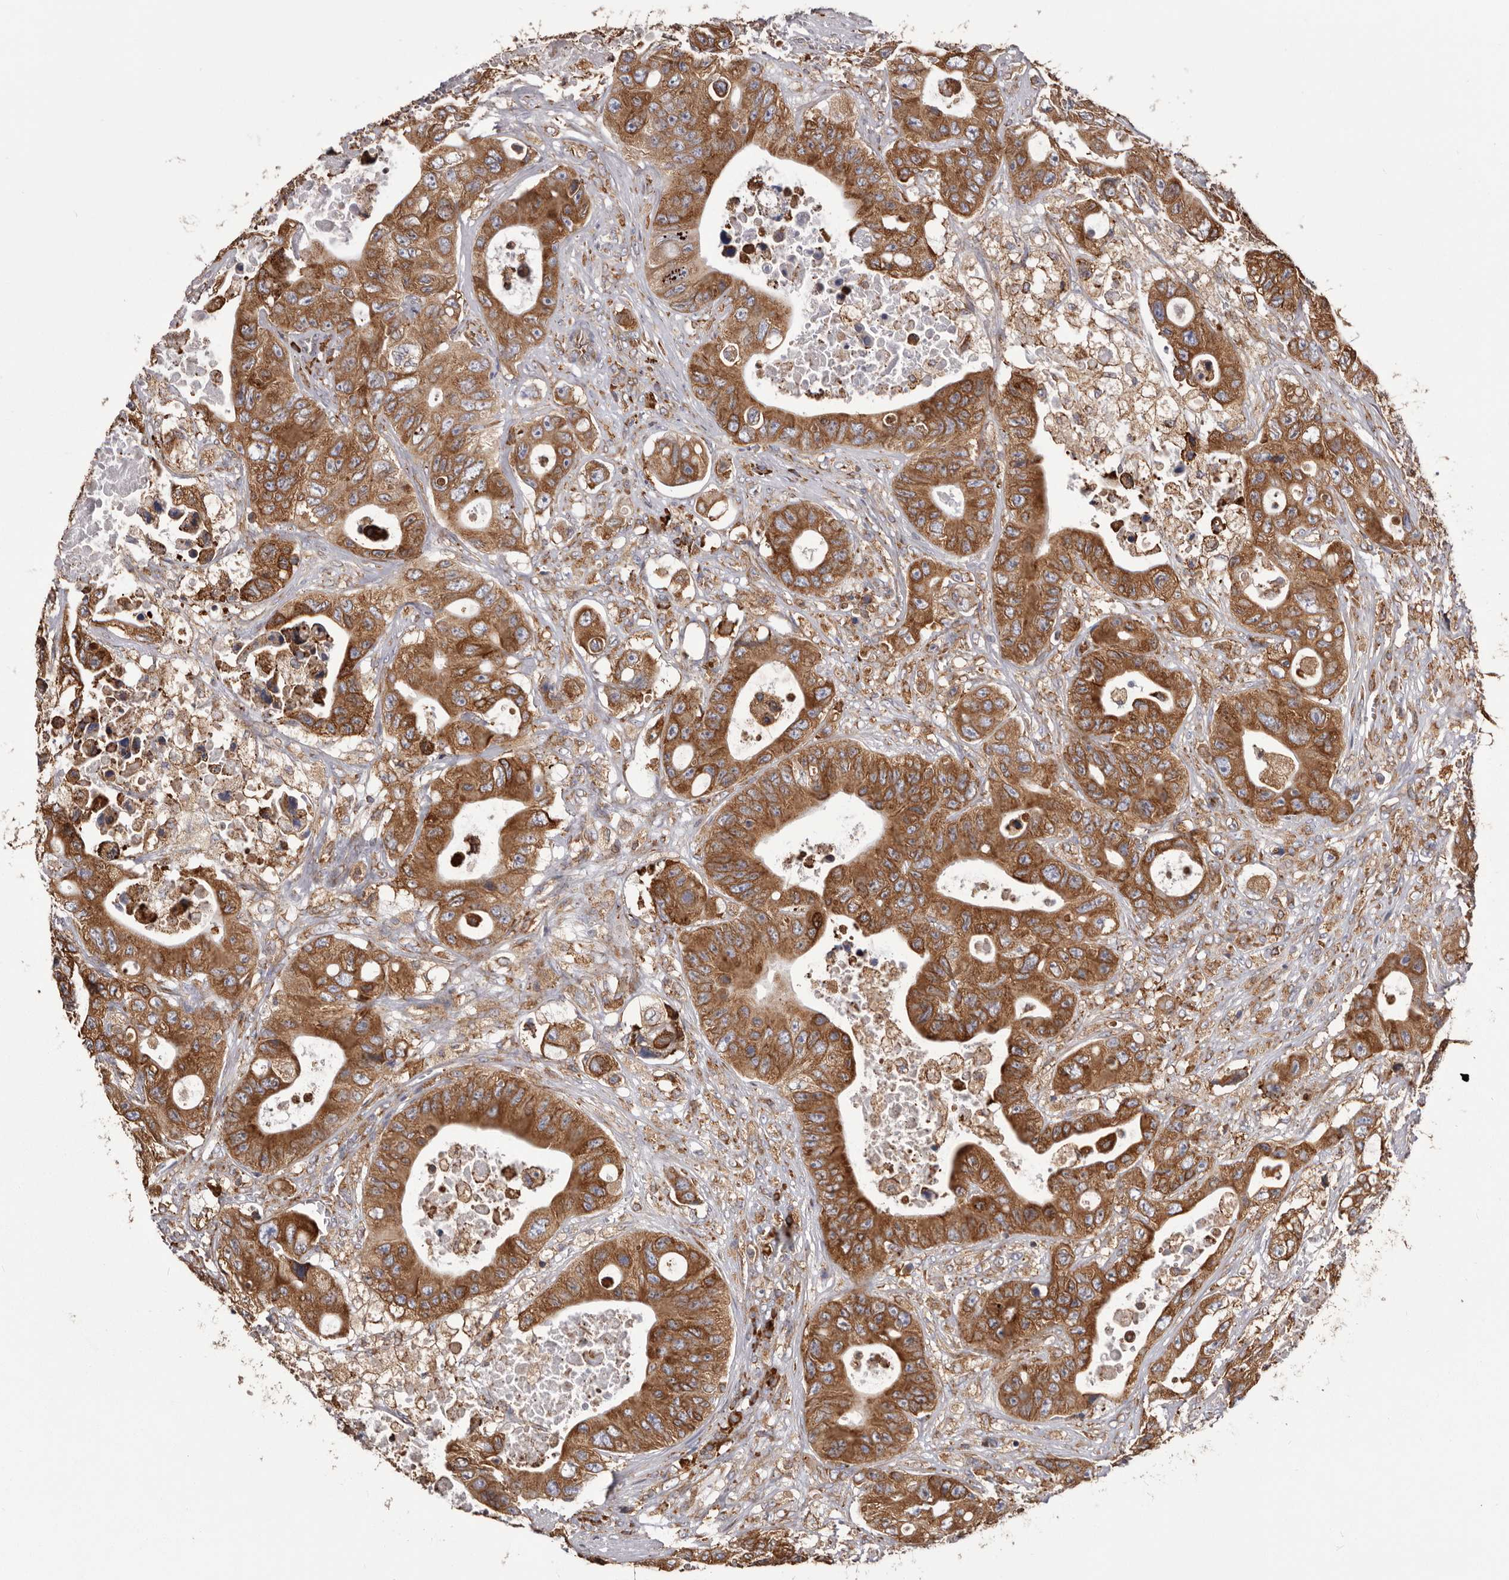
{"staining": {"intensity": "moderate", "quantity": ">75%", "location": "cytoplasmic/membranous"}, "tissue": "colorectal cancer", "cell_type": "Tumor cells", "image_type": "cancer", "snomed": [{"axis": "morphology", "description": "Adenocarcinoma, NOS"}, {"axis": "topography", "description": "Colon"}], "caption": "Colorectal cancer (adenocarcinoma) stained for a protein (brown) shows moderate cytoplasmic/membranous positive staining in approximately >75% of tumor cells.", "gene": "QRSL1", "patient": {"sex": "female", "age": 46}}